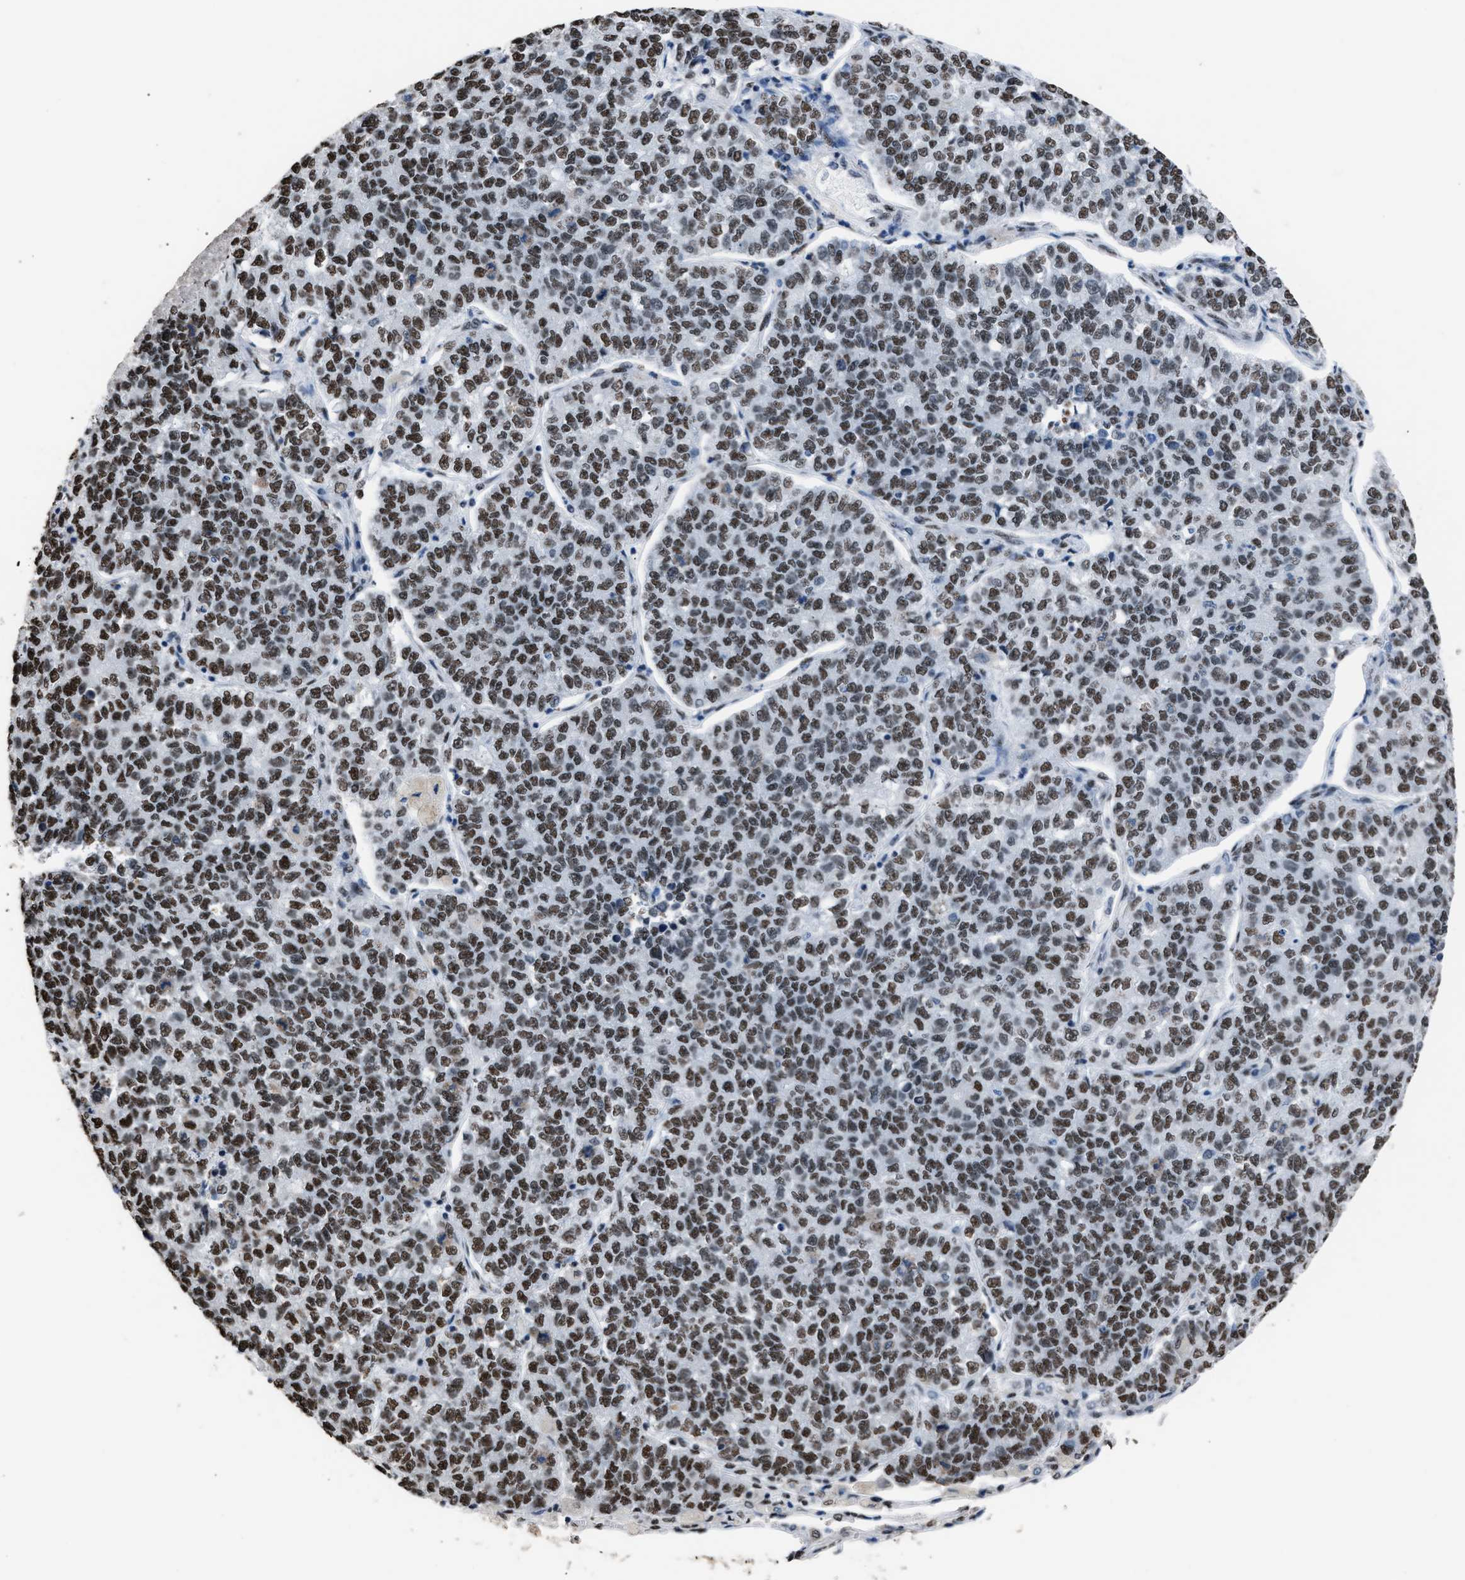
{"staining": {"intensity": "moderate", "quantity": ">75%", "location": "nuclear"}, "tissue": "lung cancer", "cell_type": "Tumor cells", "image_type": "cancer", "snomed": [{"axis": "morphology", "description": "Adenocarcinoma, NOS"}, {"axis": "topography", "description": "Lung"}], "caption": "Immunohistochemical staining of human lung cancer (adenocarcinoma) demonstrates moderate nuclear protein staining in about >75% of tumor cells.", "gene": "CCAR2", "patient": {"sex": "male", "age": 49}}